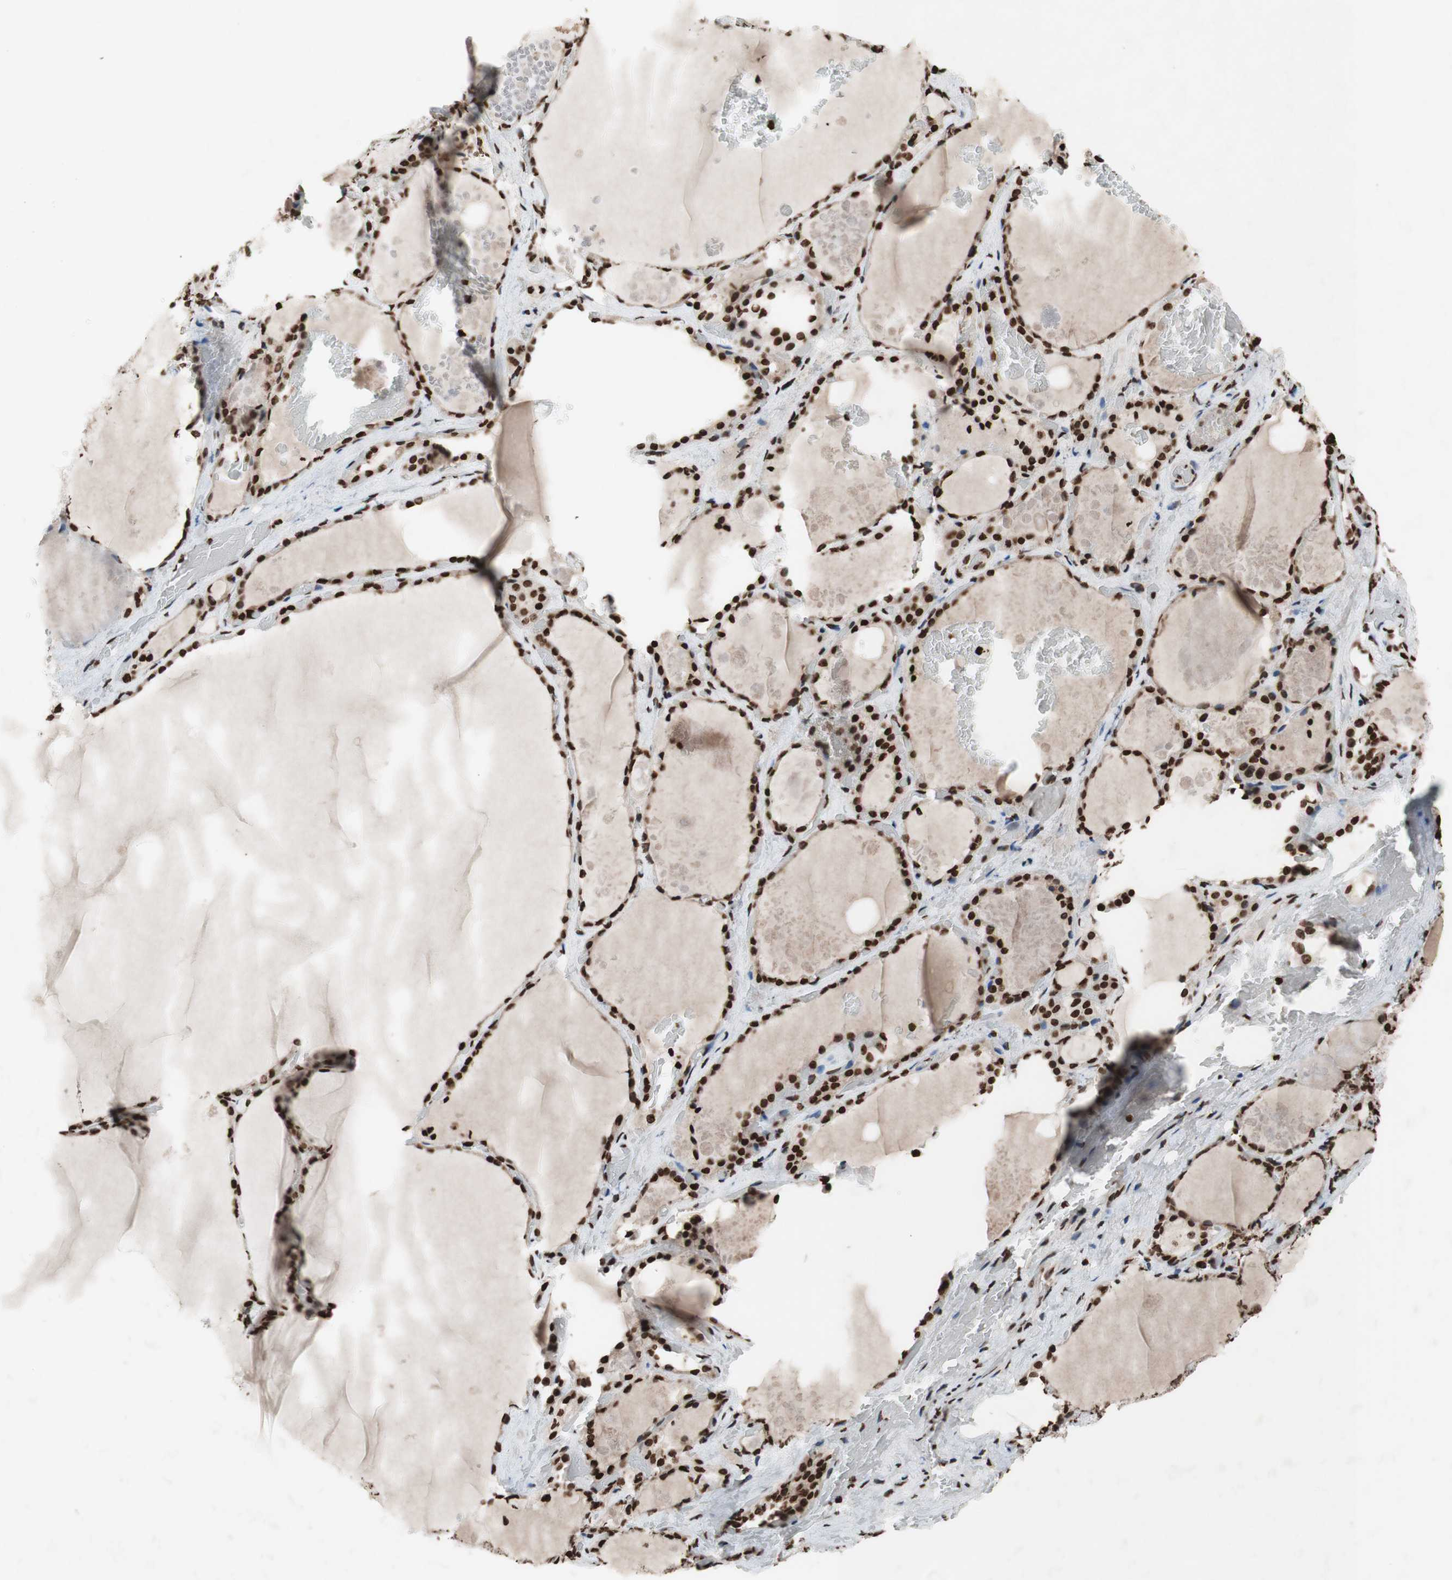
{"staining": {"intensity": "strong", "quantity": ">75%", "location": "nuclear"}, "tissue": "thyroid gland", "cell_type": "Glandular cells", "image_type": "normal", "snomed": [{"axis": "morphology", "description": "Normal tissue, NOS"}, {"axis": "topography", "description": "Thyroid gland"}], "caption": "The histopathology image demonstrates a brown stain indicating the presence of a protein in the nuclear of glandular cells in thyroid gland. The staining was performed using DAB to visualize the protein expression in brown, while the nuclei were stained in blue with hematoxylin (Magnification: 20x).", "gene": "NCOA3", "patient": {"sex": "male", "age": 61}}